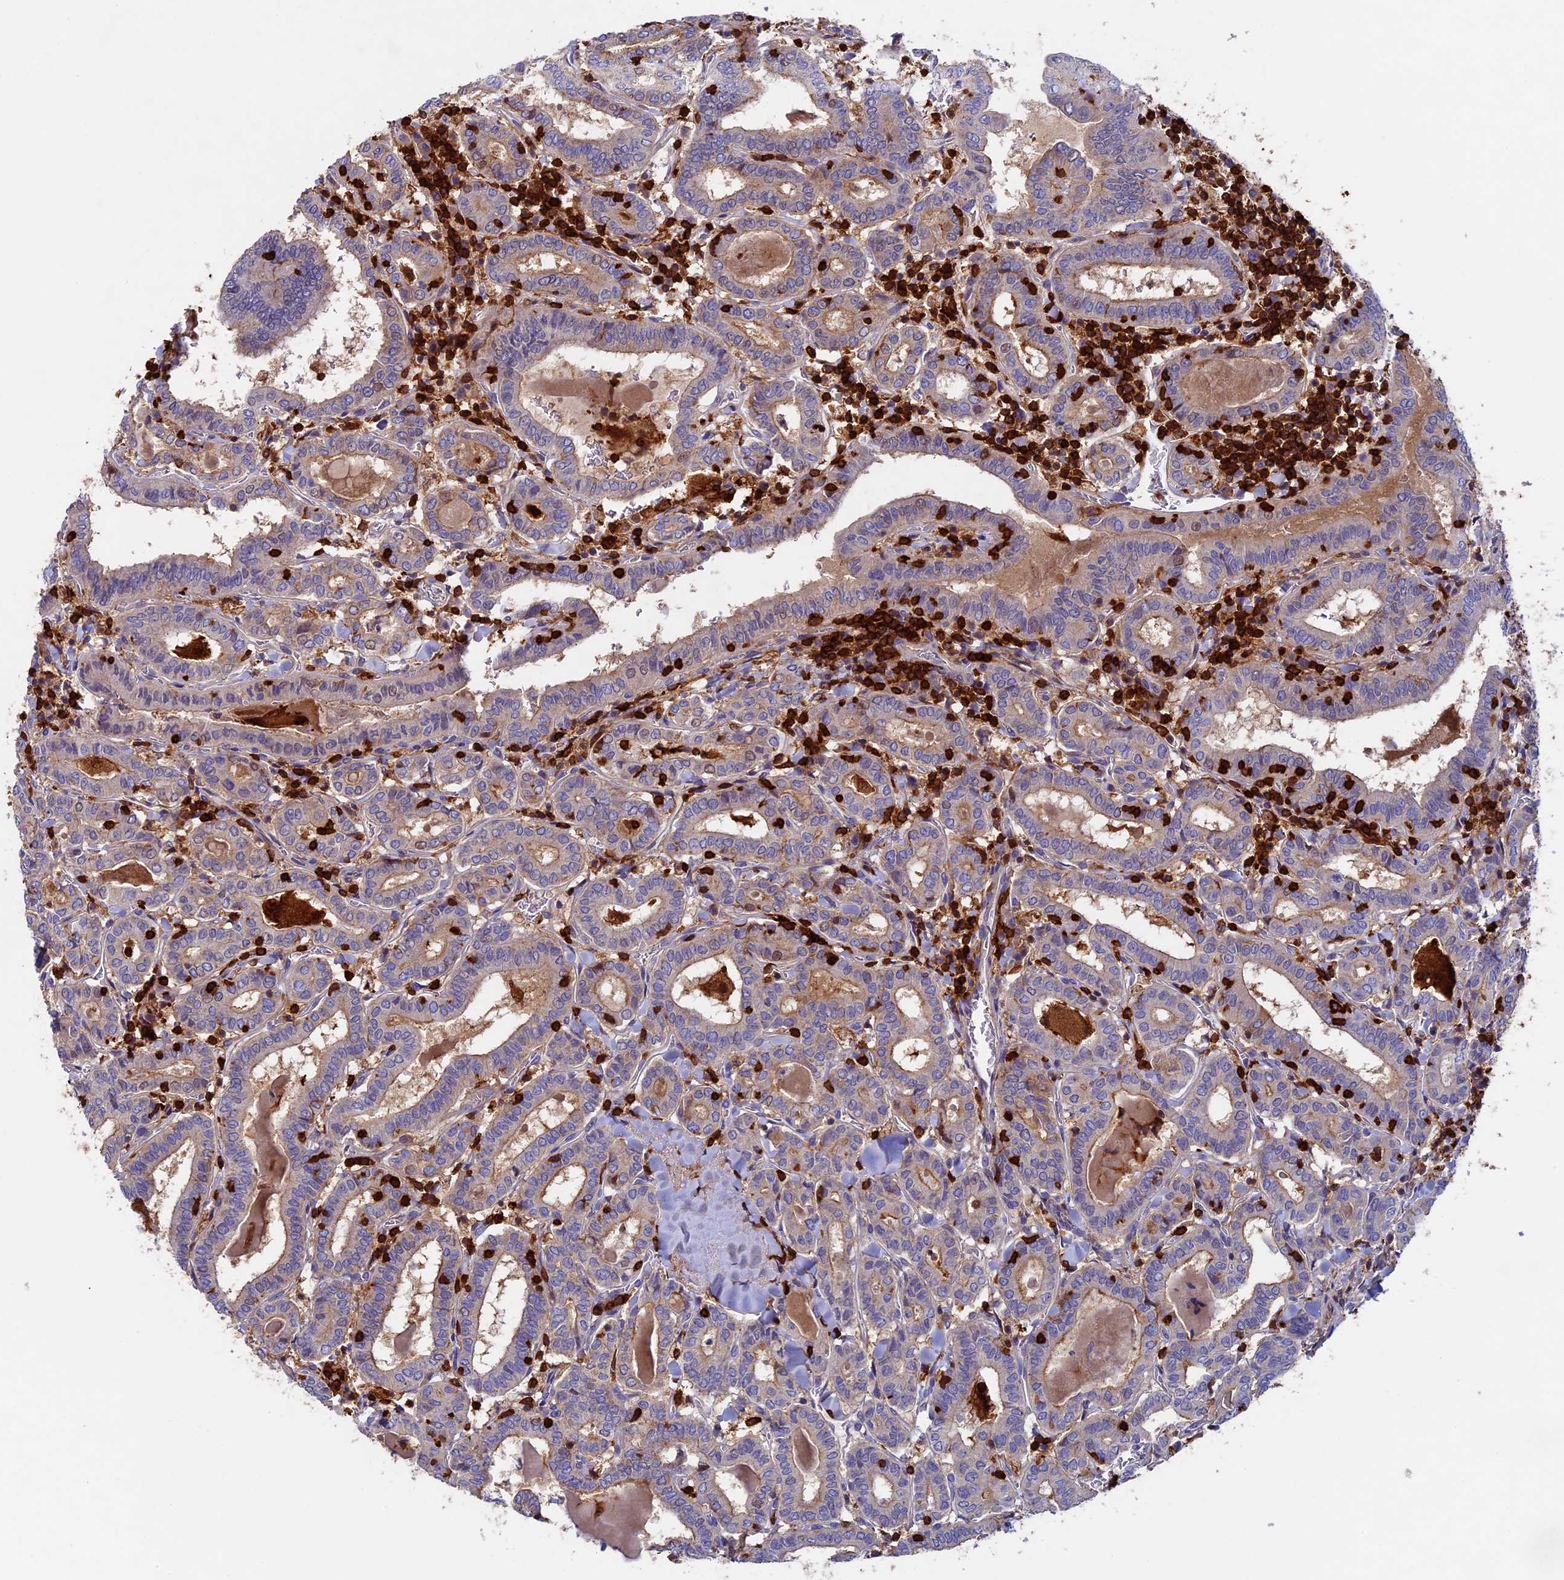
{"staining": {"intensity": "moderate", "quantity": "25%-75%", "location": "cytoplasmic/membranous"}, "tissue": "thyroid cancer", "cell_type": "Tumor cells", "image_type": "cancer", "snomed": [{"axis": "morphology", "description": "Papillary adenocarcinoma, NOS"}, {"axis": "topography", "description": "Thyroid gland"}], "caption": "A brown stain highlights moderate cytoplasmic/membranous staining of a protein in thyroid papillary adenocarcinoma tumor cells. (brown staining indicates protein expression, while blue staining denotes nuclei).", "gene": "ADAT1", "patient": {"sex": "female", "age": 72}}